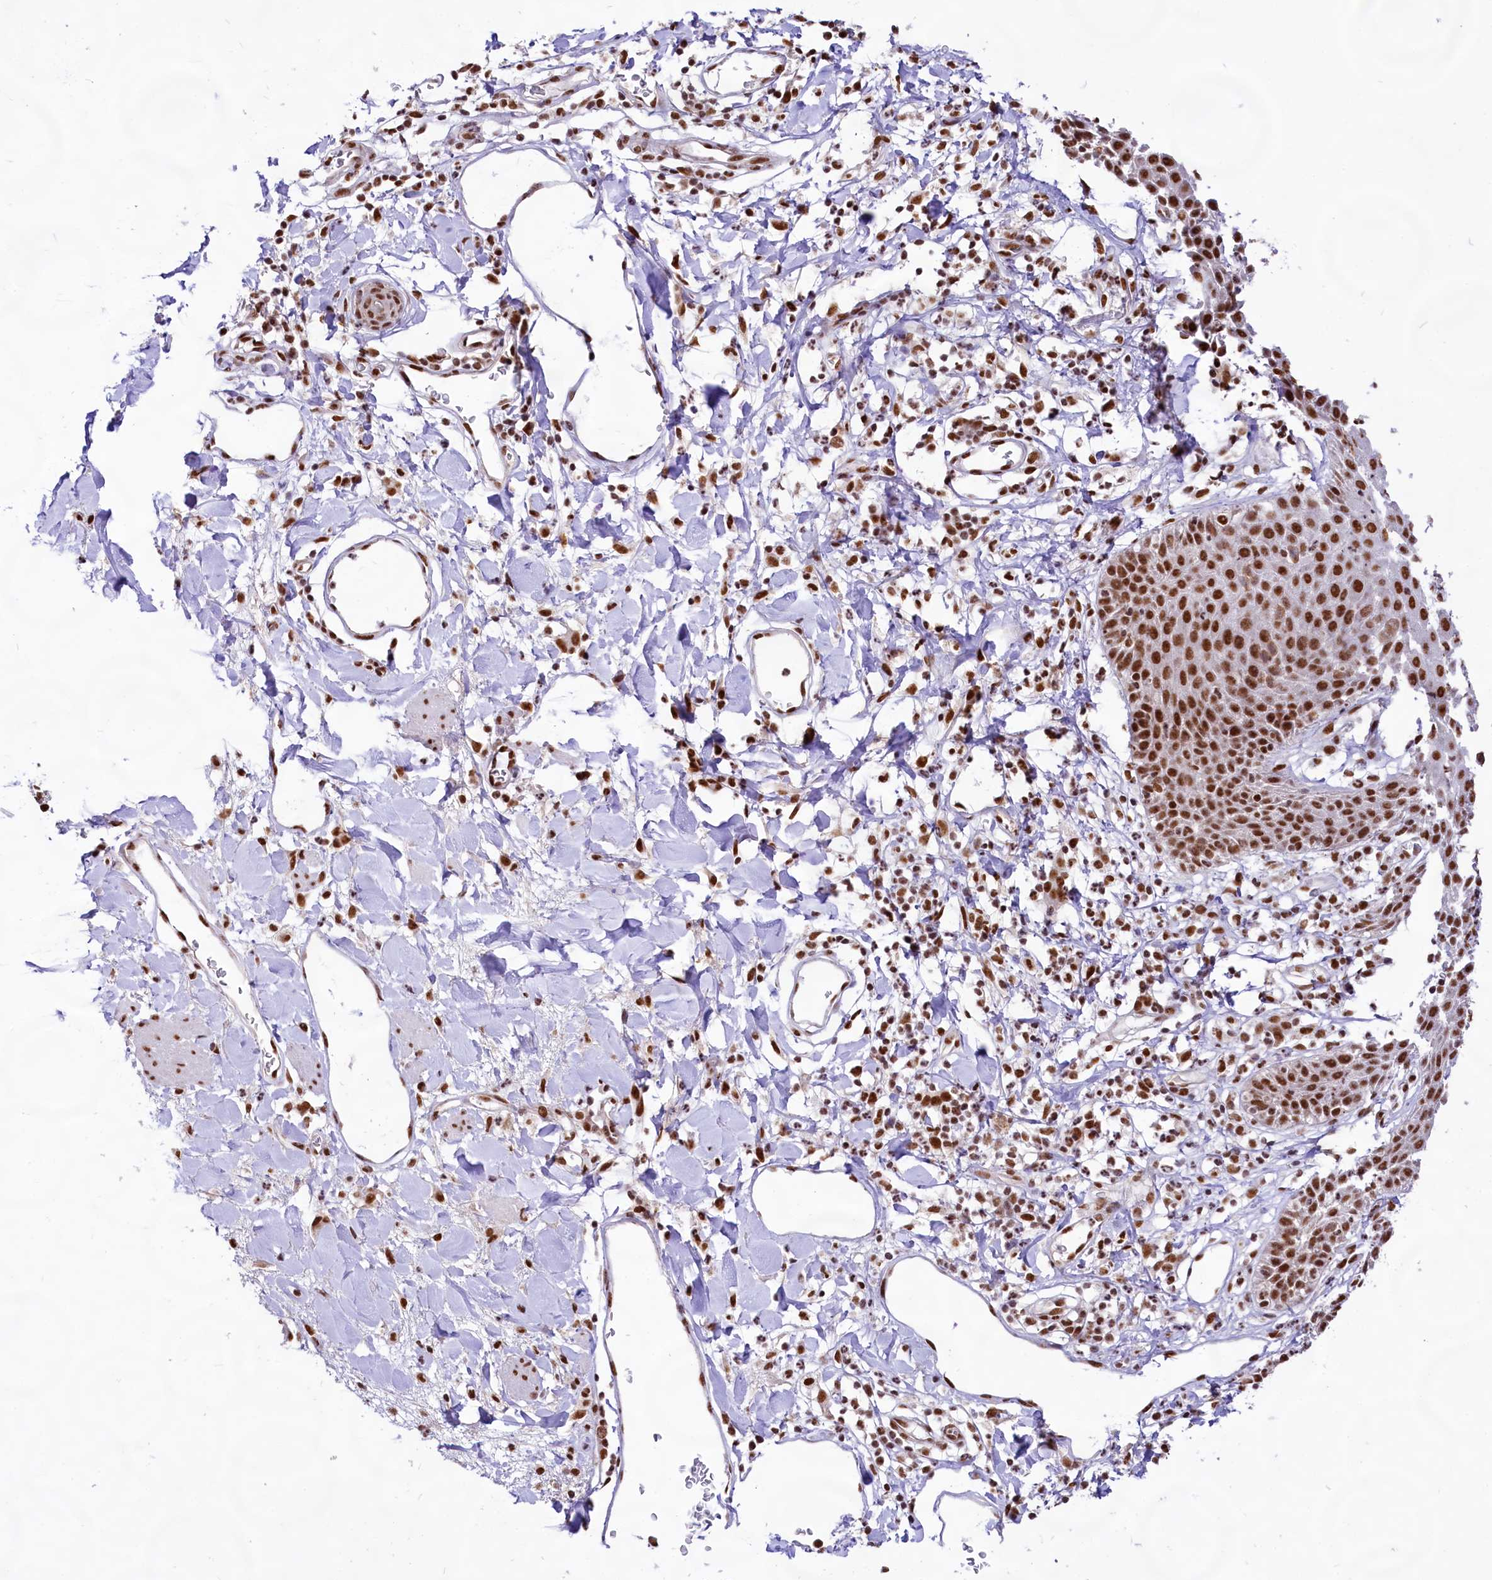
{"staining": {"intensity": "strong", "quantity": ">75%", "location": "nuclear"}, "tissue": "skin", "cell_type": "Epidermal cells", "image_type": "normal", "snomed": [{"axis": "morphology", "description": "Normal tissue, NOS"}, {"axis": "topography", "description": "Vulva"}], "caption": "Epidermal cells display strong nuclear expression in approximately >75% of cells in normal skin.", "gene": "HIRA", "patient": {"sex": "female", "age": 68}}